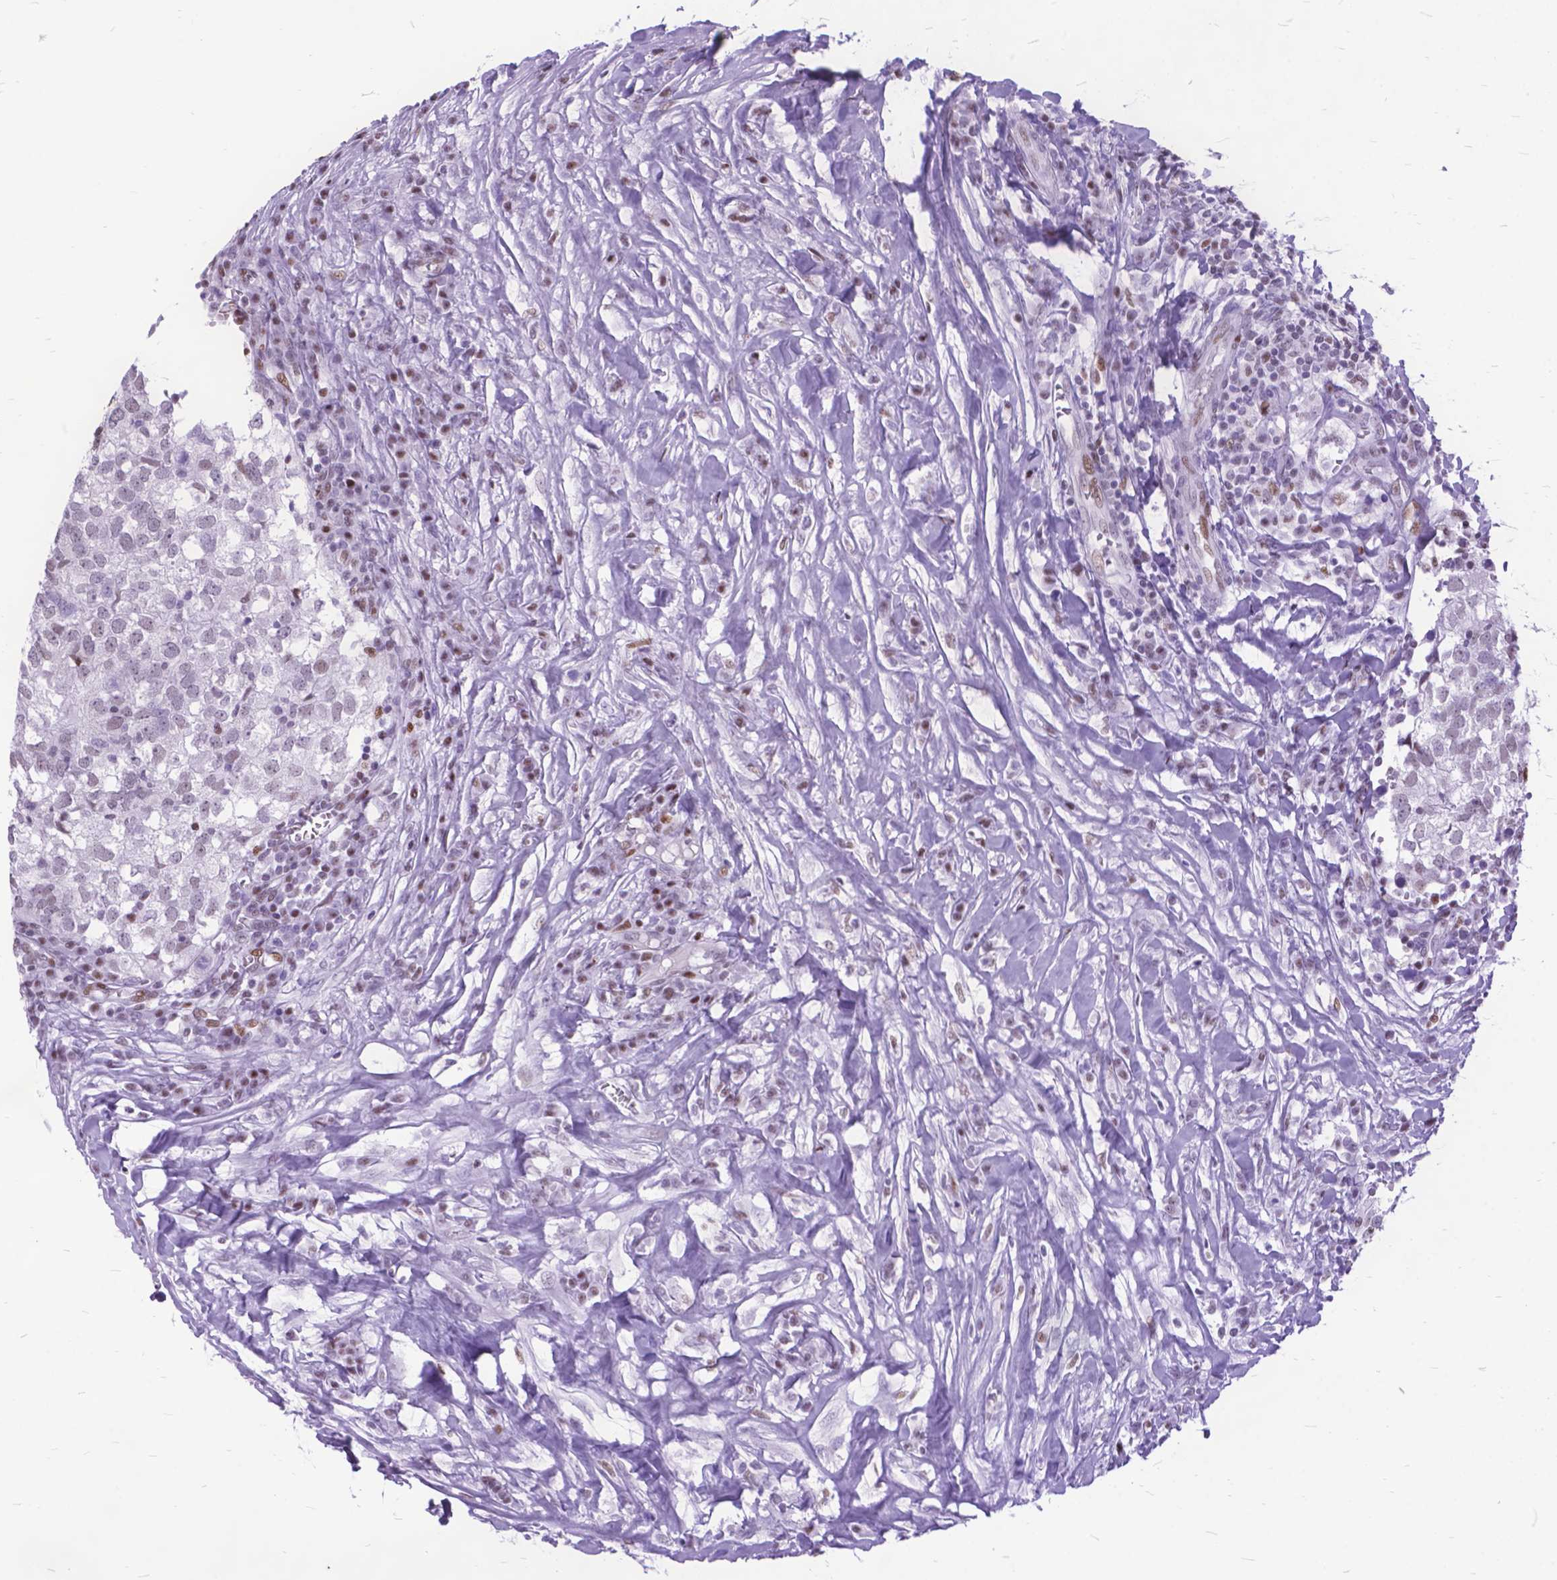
{"staining": {"intensity": "negative", "quantity": "none", "location": "none"}, "tissue": "breast cancer", "cell_type": "Tumor cells", "image_type": "cancer", "snomed": [{"axis": "morphology", "description": "Duct carcinoma"}, {"axis": "topography", "description": "Breast"}], "caption": "A high-resolution image shows IHC staining of breast cancer (intraductal carcinoma), which shows no significant staining in tumor cells. (DAB immunohistochemistry with hematoxylin counter stain).", "gene": "POLE4", "patient": {"sex": "female", "age": 30}}